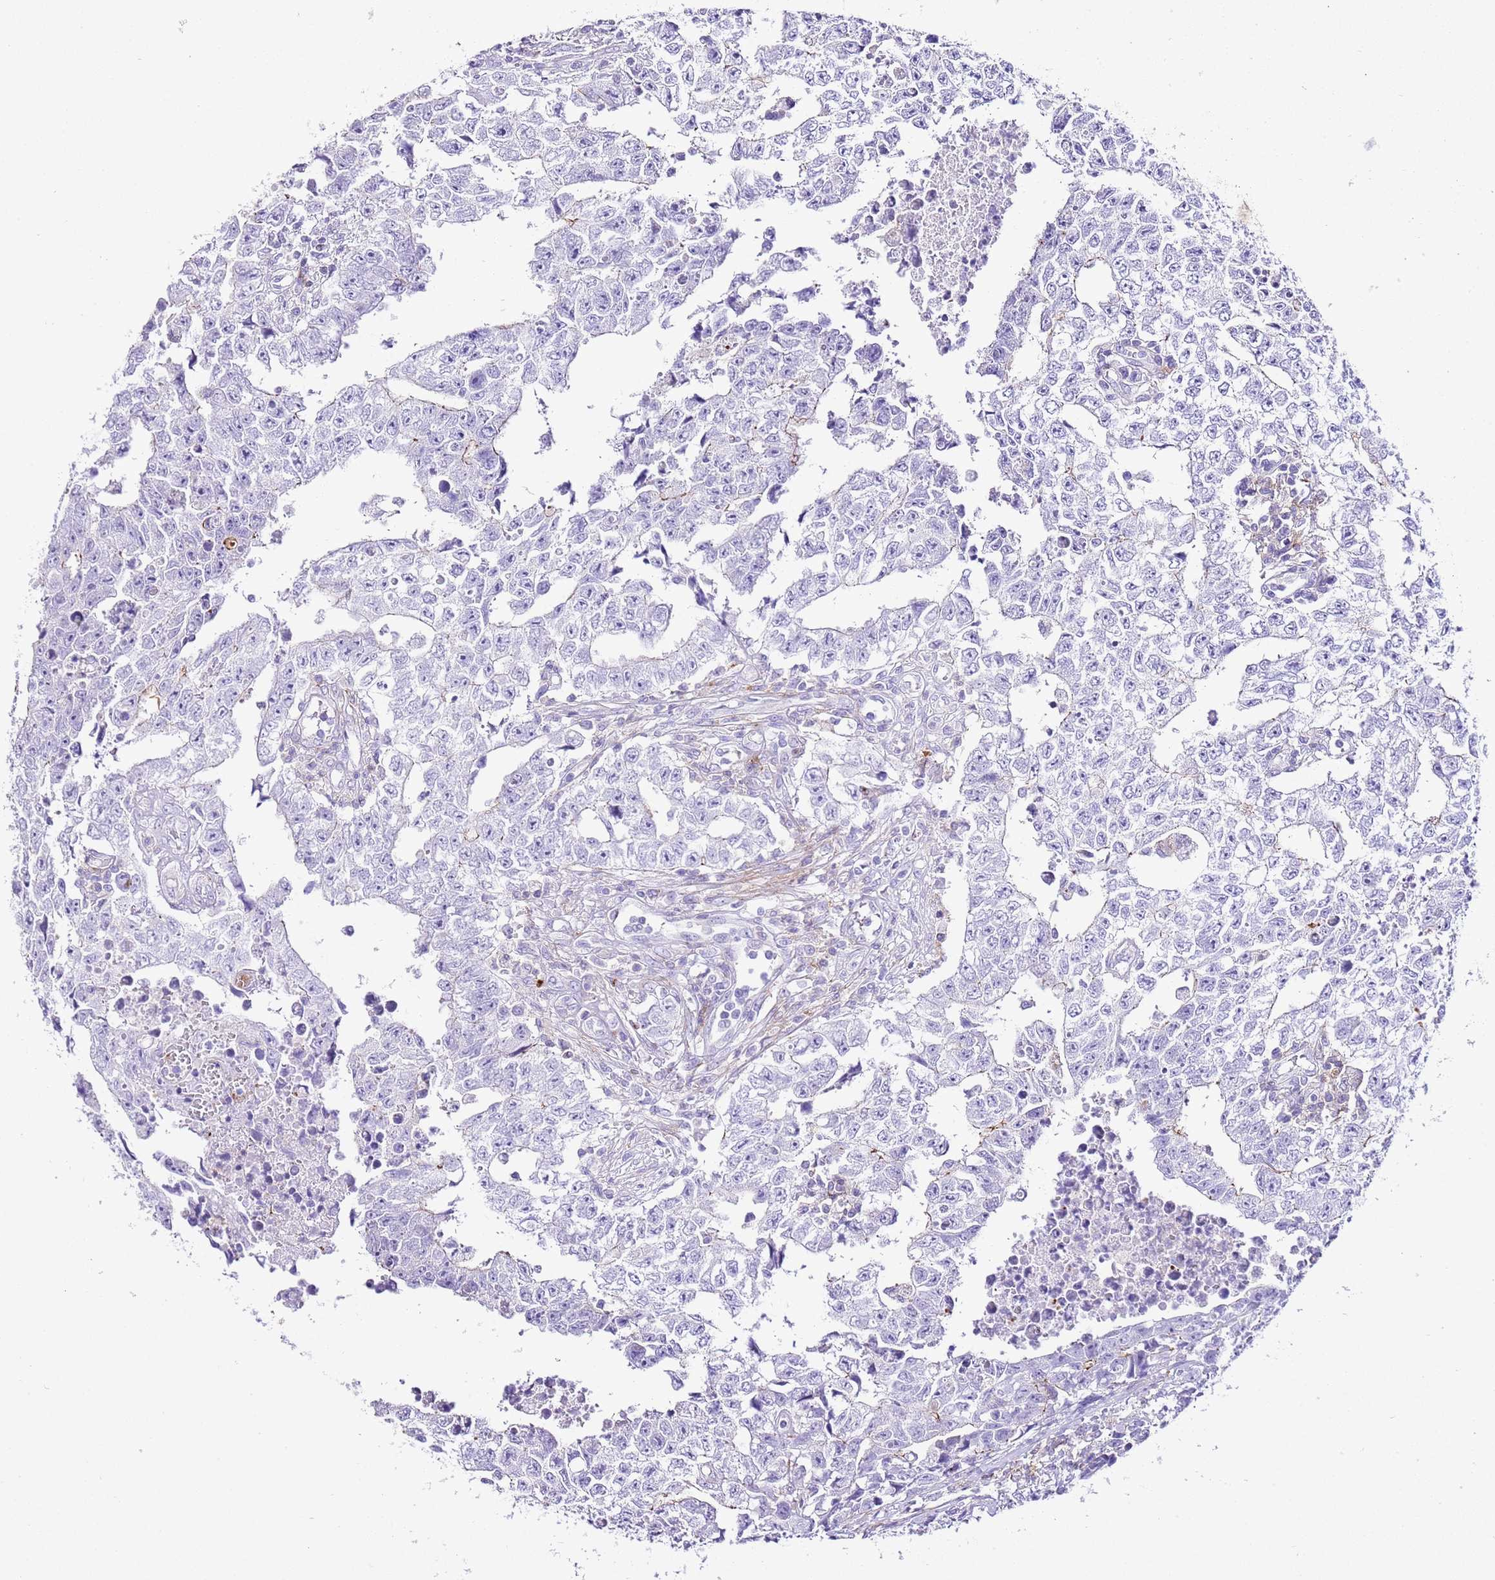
{"staining": {"intensity": "negative", "quantity": "none", "location": "none"}, "tissue": "testis cancer", "cell_type": "Tumor cells", "image_type": "cancer", "snomed": [{"axis": "morphology", "description": "Carcinoma, Embryonal, NOS"}, {"axis": "topography", "description": "Testis"}], "caption": "This is an immunohistochemistry image of testis embryonal carcinoma. There is no positivity in tumor cells.", "gene": "ALDH3A1", "patient": {"sex": "male", "age": 25}}